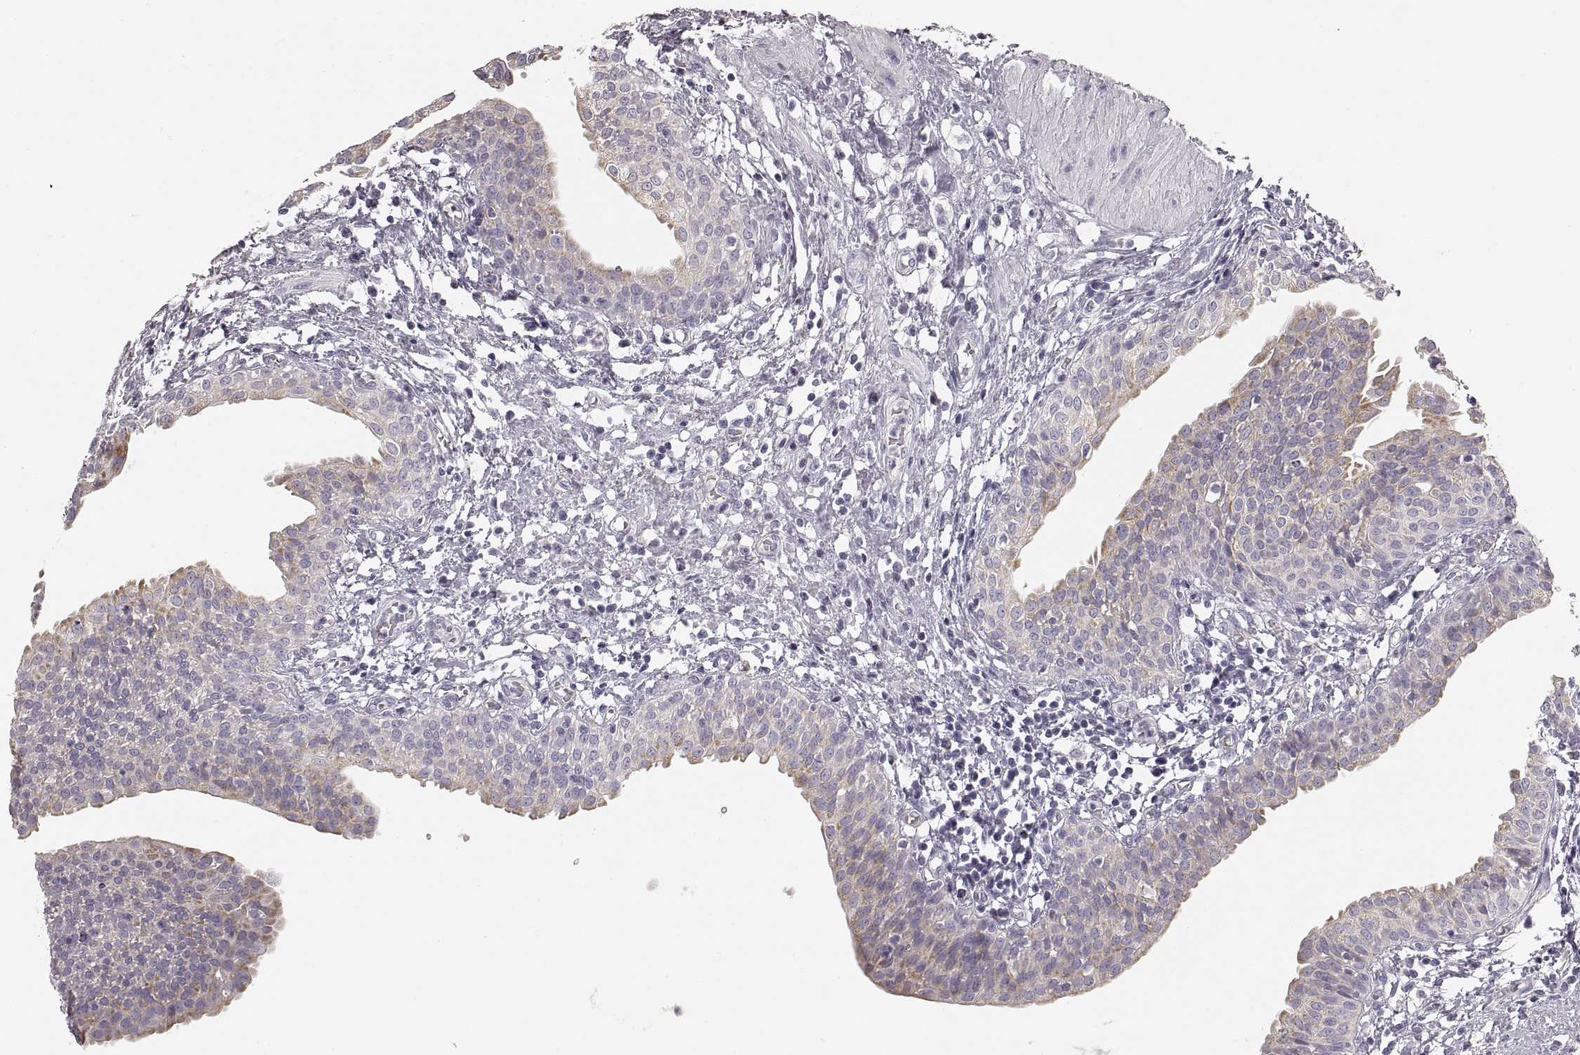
{"staining": {"intensity": "weak", "quantity": "<25%", "location": "cytoplasmic/membranous"}, "tissue": "urinary bladder", "cell_type": "Urothelial cells", "image_type": "normal", "snomed": [{"axis": "morphology", "description": "Normal tissue, NOS"}, {"axis": "topography", "description": "Urinary bladder"}], "caption": "Normal urinary bladder was stained to show a protein in brown. There is no significant staining in urothelial cells.", "gene": "RDH13", "patient": {"sex": "male", "age": 55}}